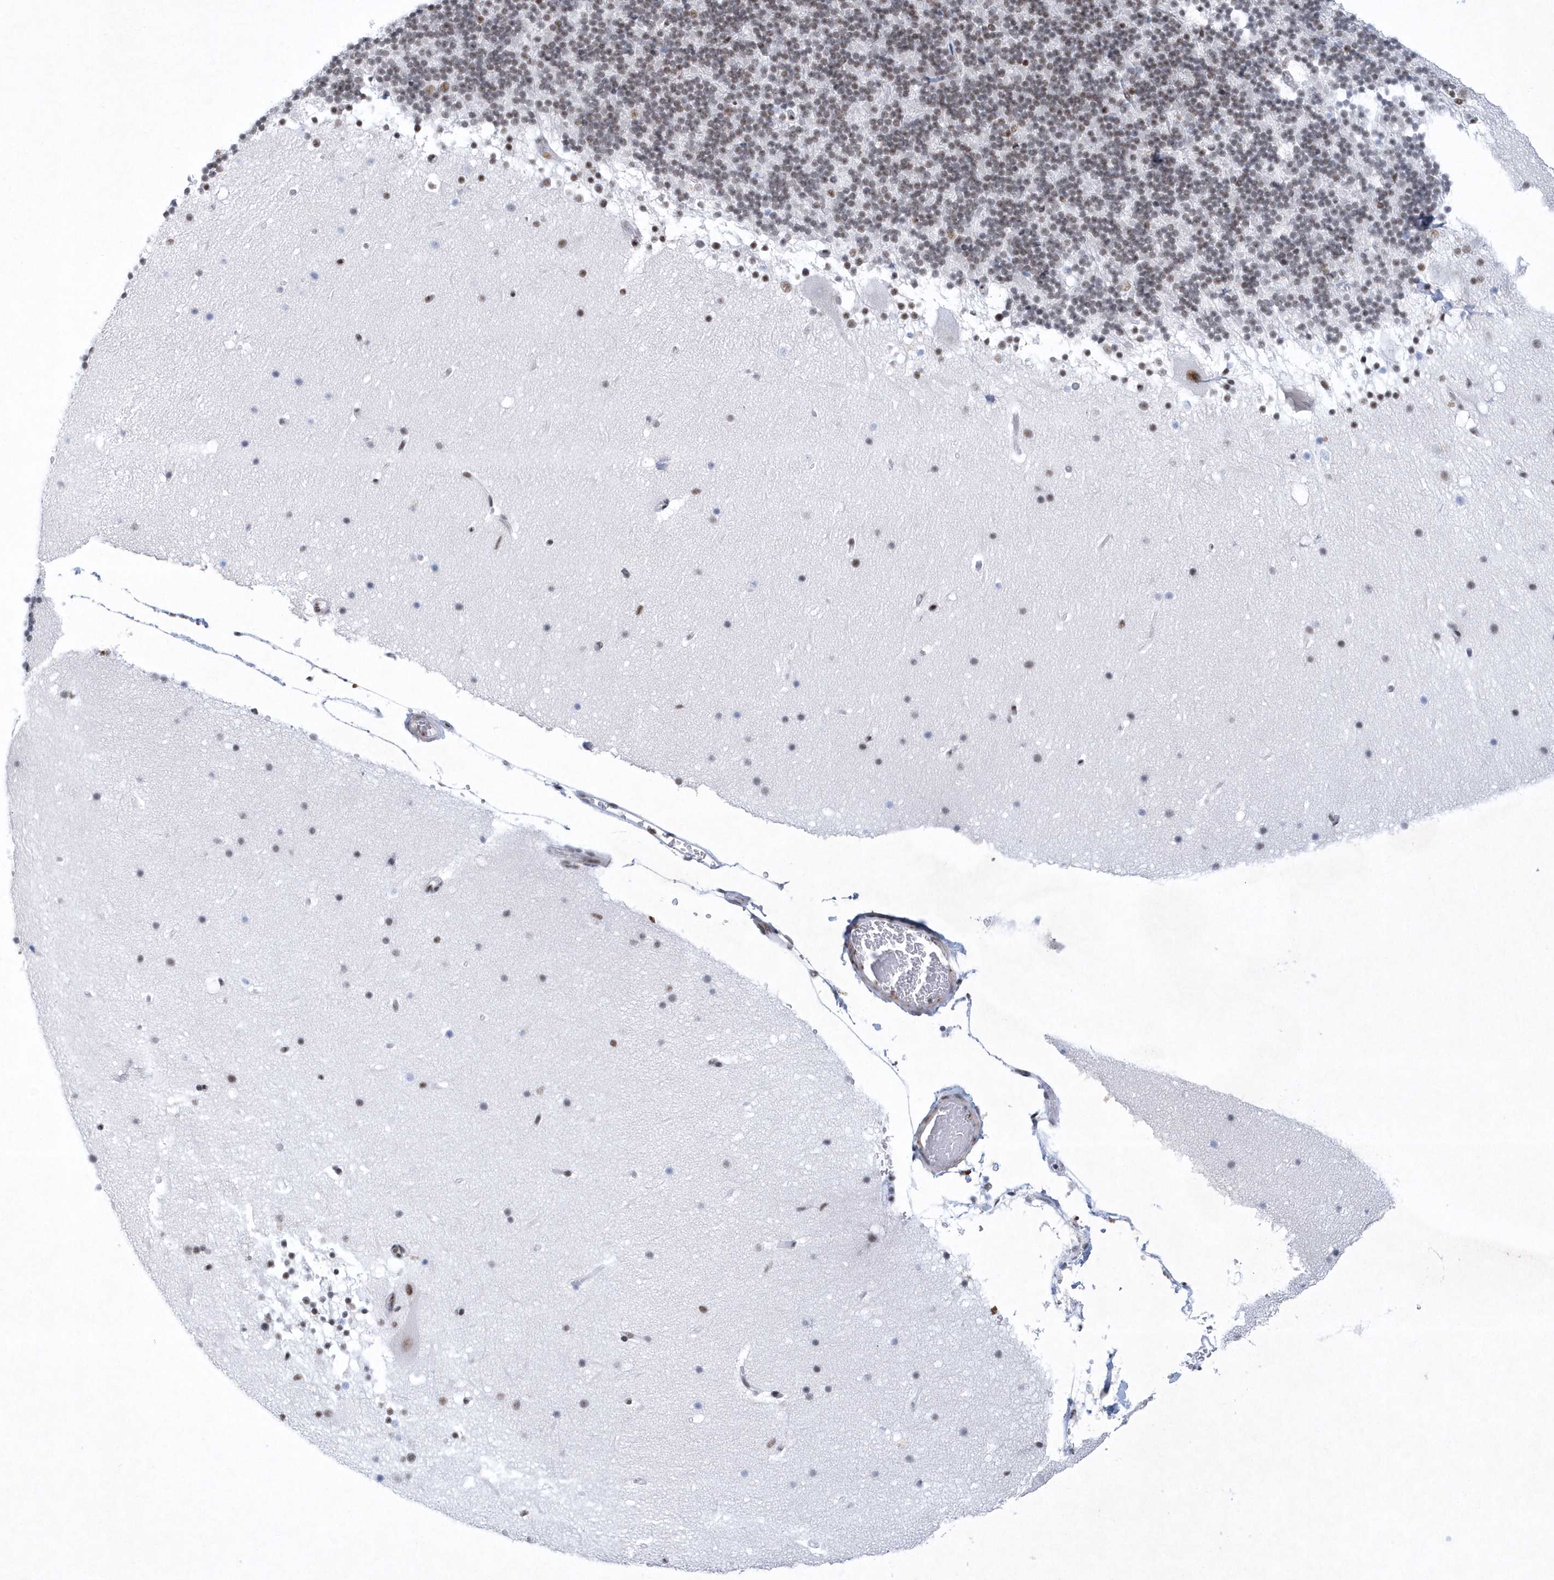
{"staining": {"intensity": "weak", "quantity": "25%-75%", "location": "nuclear"}, "tissue": "cerebellum", "cell_type": "Cells in granular layer", "image_type": "normal", "snomed": [{"axis": "morphology", "description": "Normal tissue, NOS"}, {"axis": "topography", "description": "Cerebellum"}], "caption": "Immunohistochemical staining of unremarkable human cerebellum exhibits low levels of weak nuclear expression in about 25%-75% of cells in granular layer.", "gene": "DCLRE1A", "patient": {"sex": "male", "age": 57}}